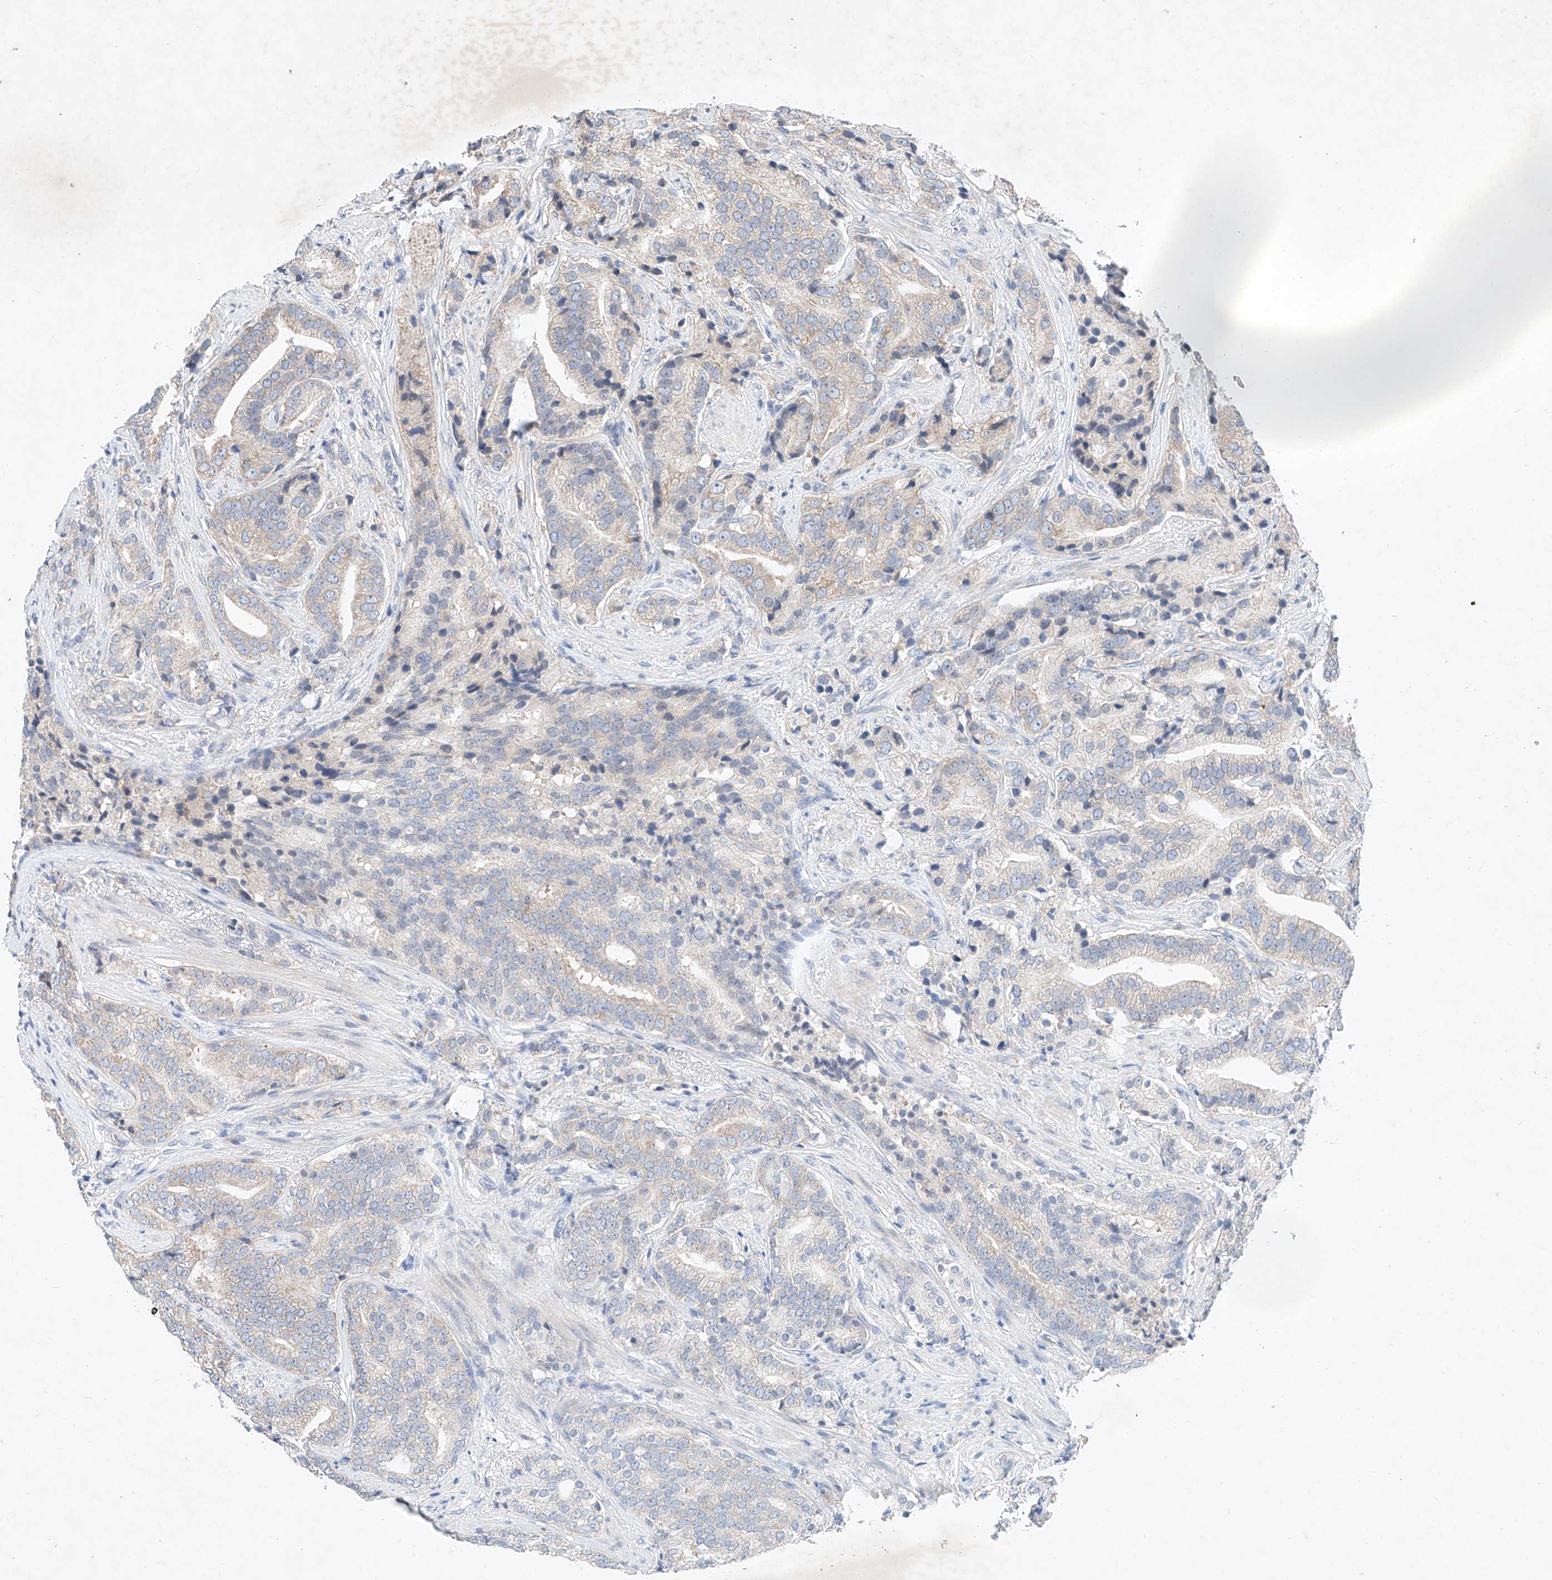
{"staining": {"intensity": "negative", "quantity": "none", "location": "none"}, "tissue": "prostate cancer", "cell_type": "Tumor cells", "image_type": "cancer", "snomed": [{"axis": "morphology", "description": "Adenocarcinoma, High grade"}, {"axis": "topography", "description": "Prostate"}], "caption": "Immunohistochemistry (IHC) image of neoplastic tissue: prostate adenocarcinoma (high-grade) stained with DAB (3,3'-diaminobenzidine) demonstrates no significant protein positivity in tumor cells.", "gene": "FASTK", "patient": {"sex": "male", "age": 57}}